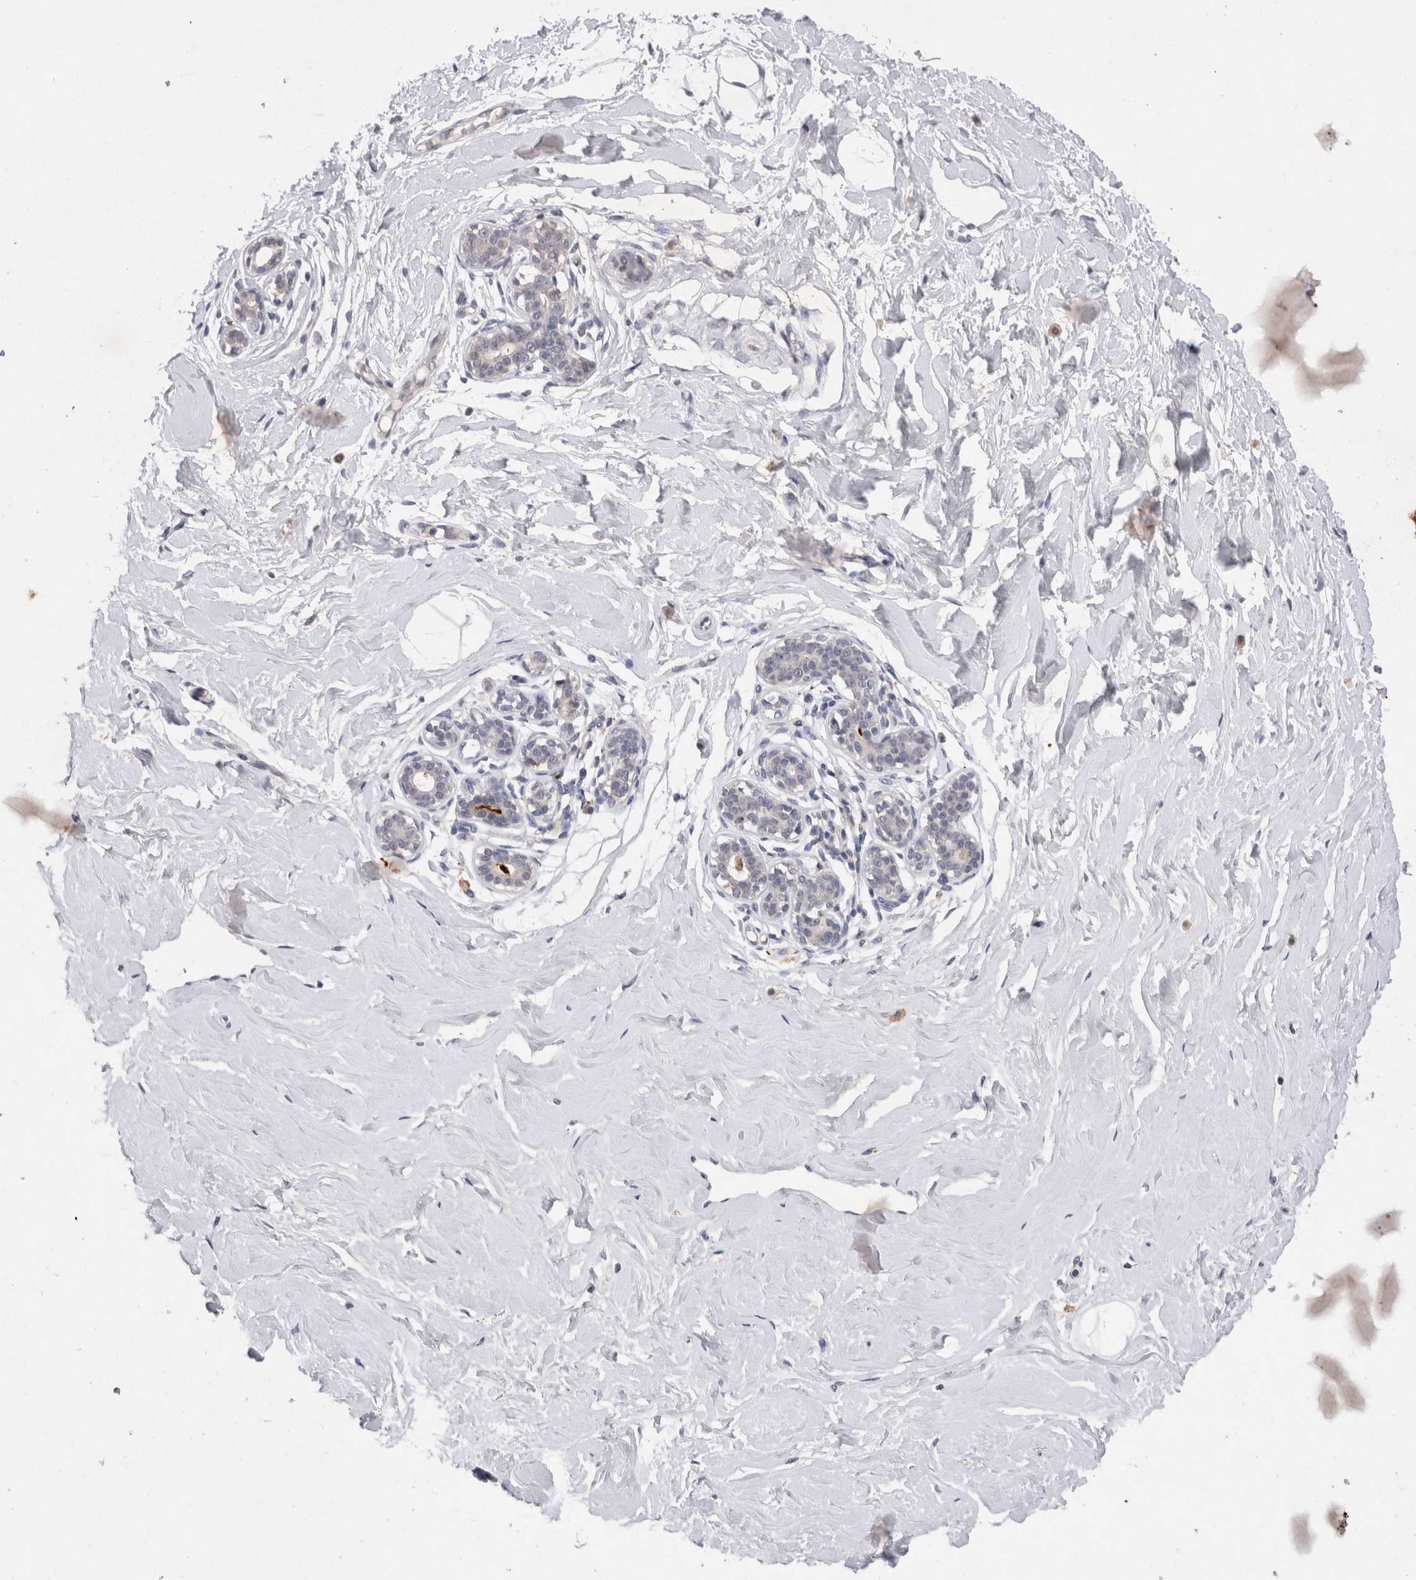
{"staining": {"intensity": "negative", "quantity": "none", "location": "none"}, "tissue": "breast", "cell_type": "Adipocytes", "image_type": "normal", "snomed": [{"axis": "morphology", "description": "Normal tissue, NOS"}, {"axis": "morphology", "description": "Adenoma, NOS"}, {"axis": "topography", "description": "Breast"}], "caption": "Immunohistochemistry (IHC) image of benign human breast stained for a protein (brown), which reveals no staining in adipocytes. The staining is performed using DAB brown chromogen with nuclei counter-stained in using hematoxylin.", "gene": "RASSF3", "patient": {"sex": "female", "age": 23}}